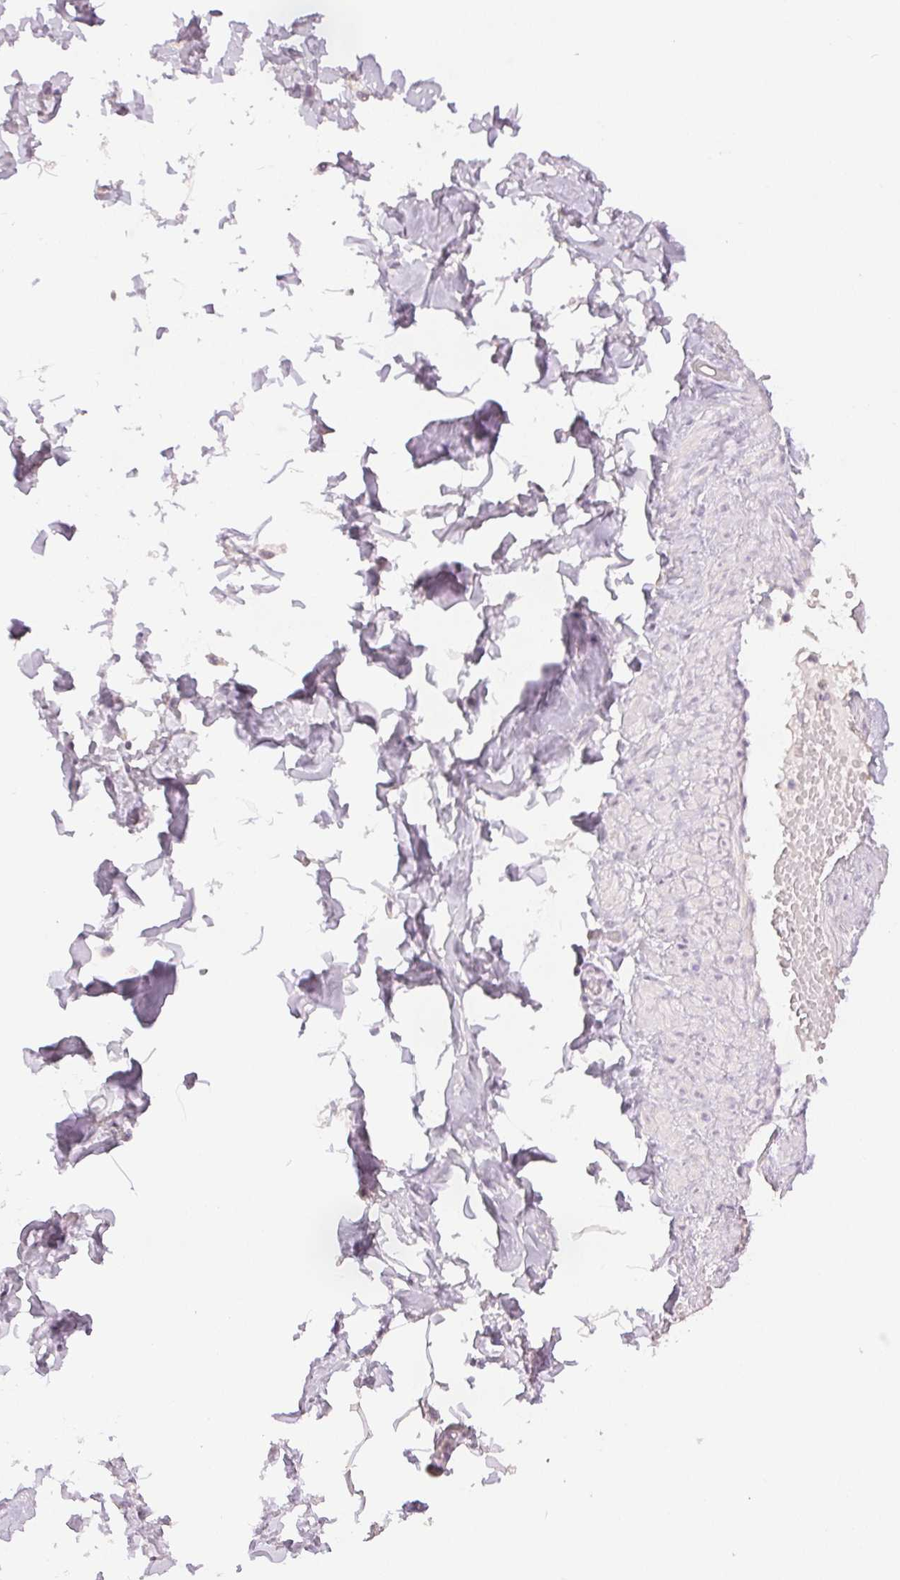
{"staining": {"intensity": "negative", "quantity": "none", "location": "none"}, "tissue": "adipose tissue", "cell_type": "Adipocytes", "image_type": "normal", "snomed": [{"axis": "morphology", "description": "Normal tissue, NOS"}, {"axis": "topography", "description": "Soft tissue"}, {"axis": "topography", "description": "Adipose tissue"}, {"axis": "topography", "description": "Vascular tissue"}, {"axis": "topography", "description": "Peripheral nerve tissue"}], "caption": "Immunohistochemistry histopathology image of benign adipose tissue stained for a protein (brown), which demonstrates no staining in adipocytes. (DAB (3,3'-diaminobenzidine) IHC visualized using brightfield microscopy, high magnification).", "gene": "SCGN", "patient": {"sex": "male", "age": 29}}